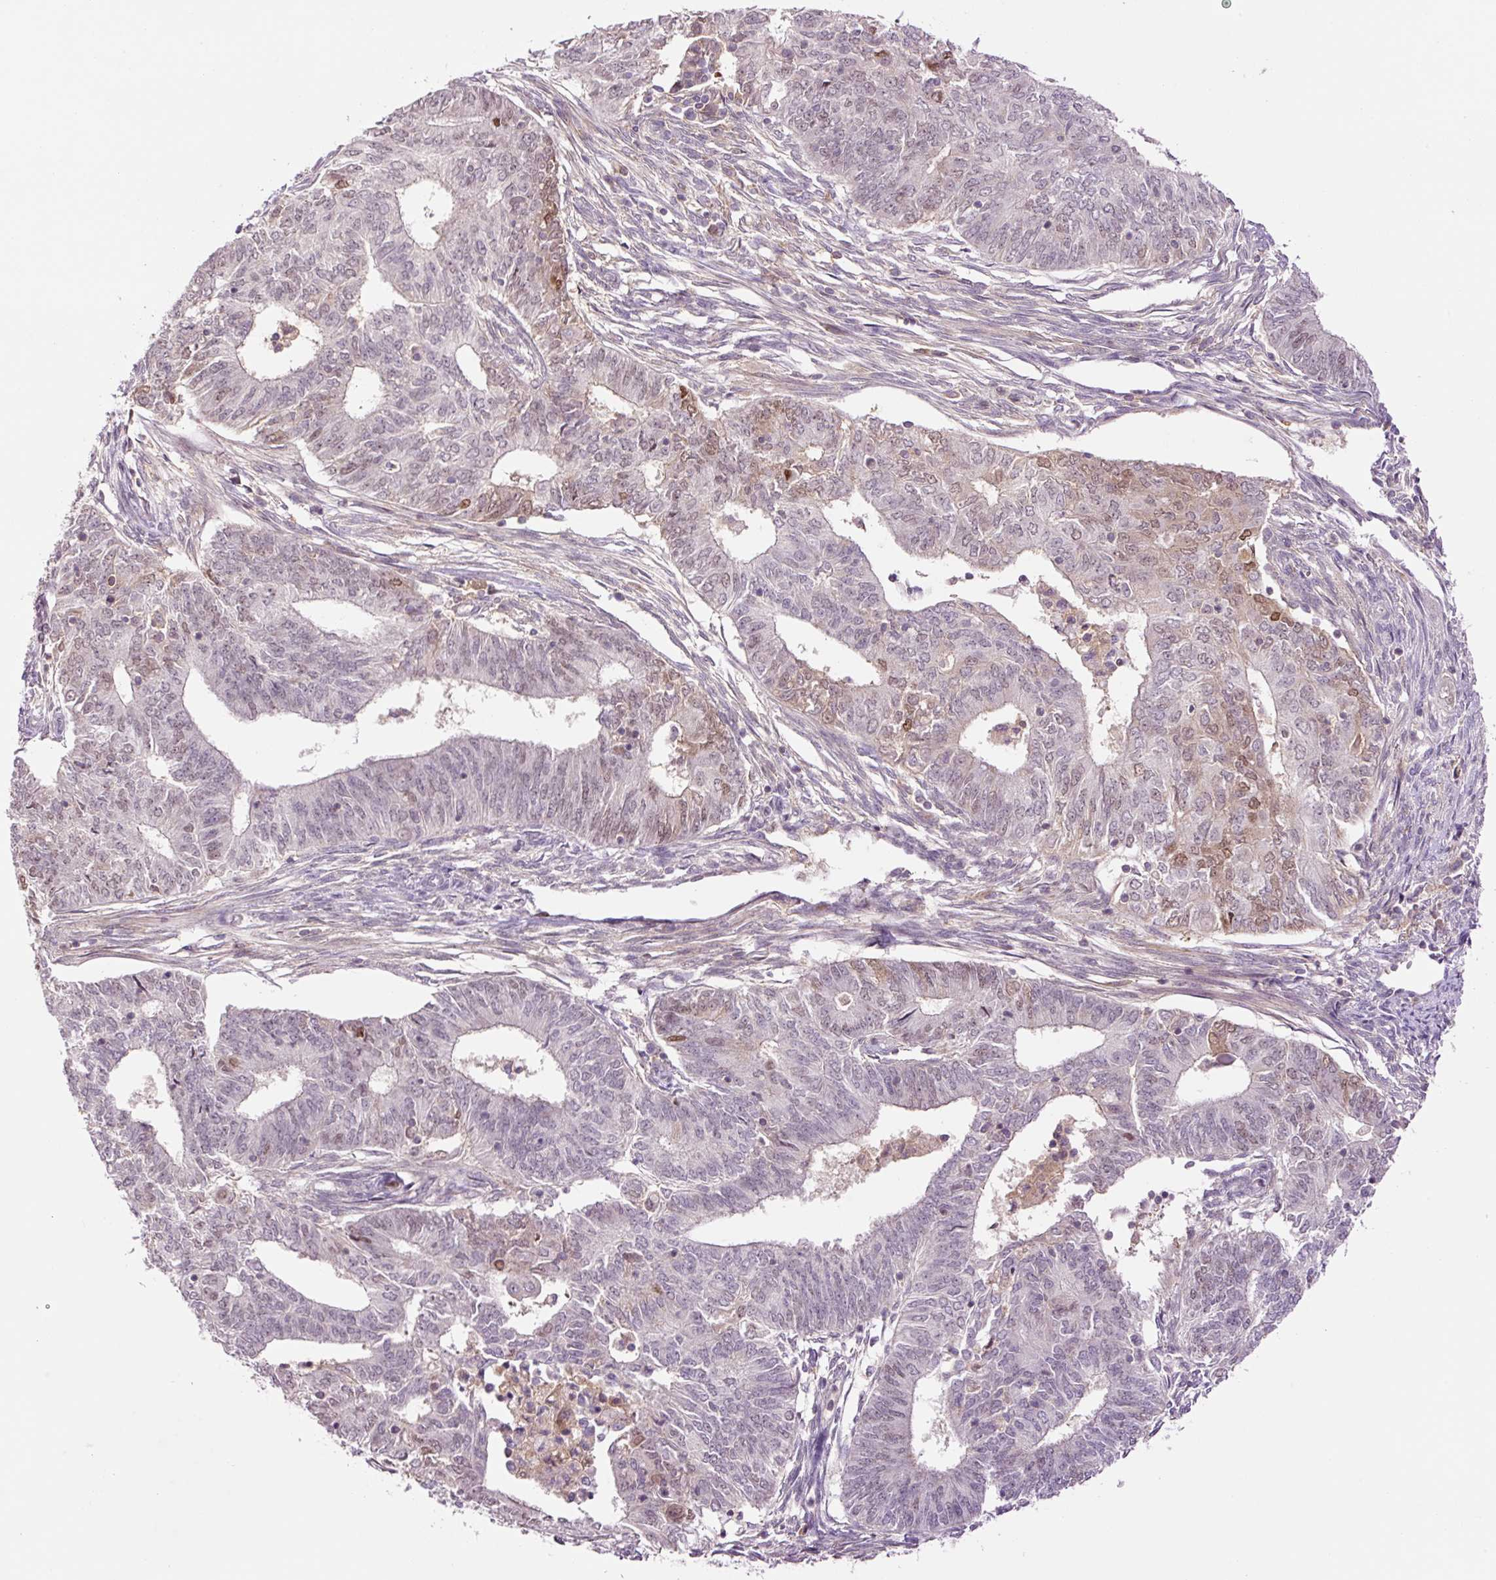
{"staining": {"intensity": "weak", "quantity": "<25%", "location": "nuclear"}, "tissue": "endometrial cancer", "cell_type": "Tumor cells", "image_type": "cancer", "snomed": [{"axis": "morphology", "description": "Adenocarcinoma, NOS"}, {"axis": "topography", "description": "Endometrium"}], "caption": "The micrograph displays no staining of tumor cells in endometrial adenocarcinoma.", "gene": "DPPA4", "patient": {"sex": "female", "age": 62}}